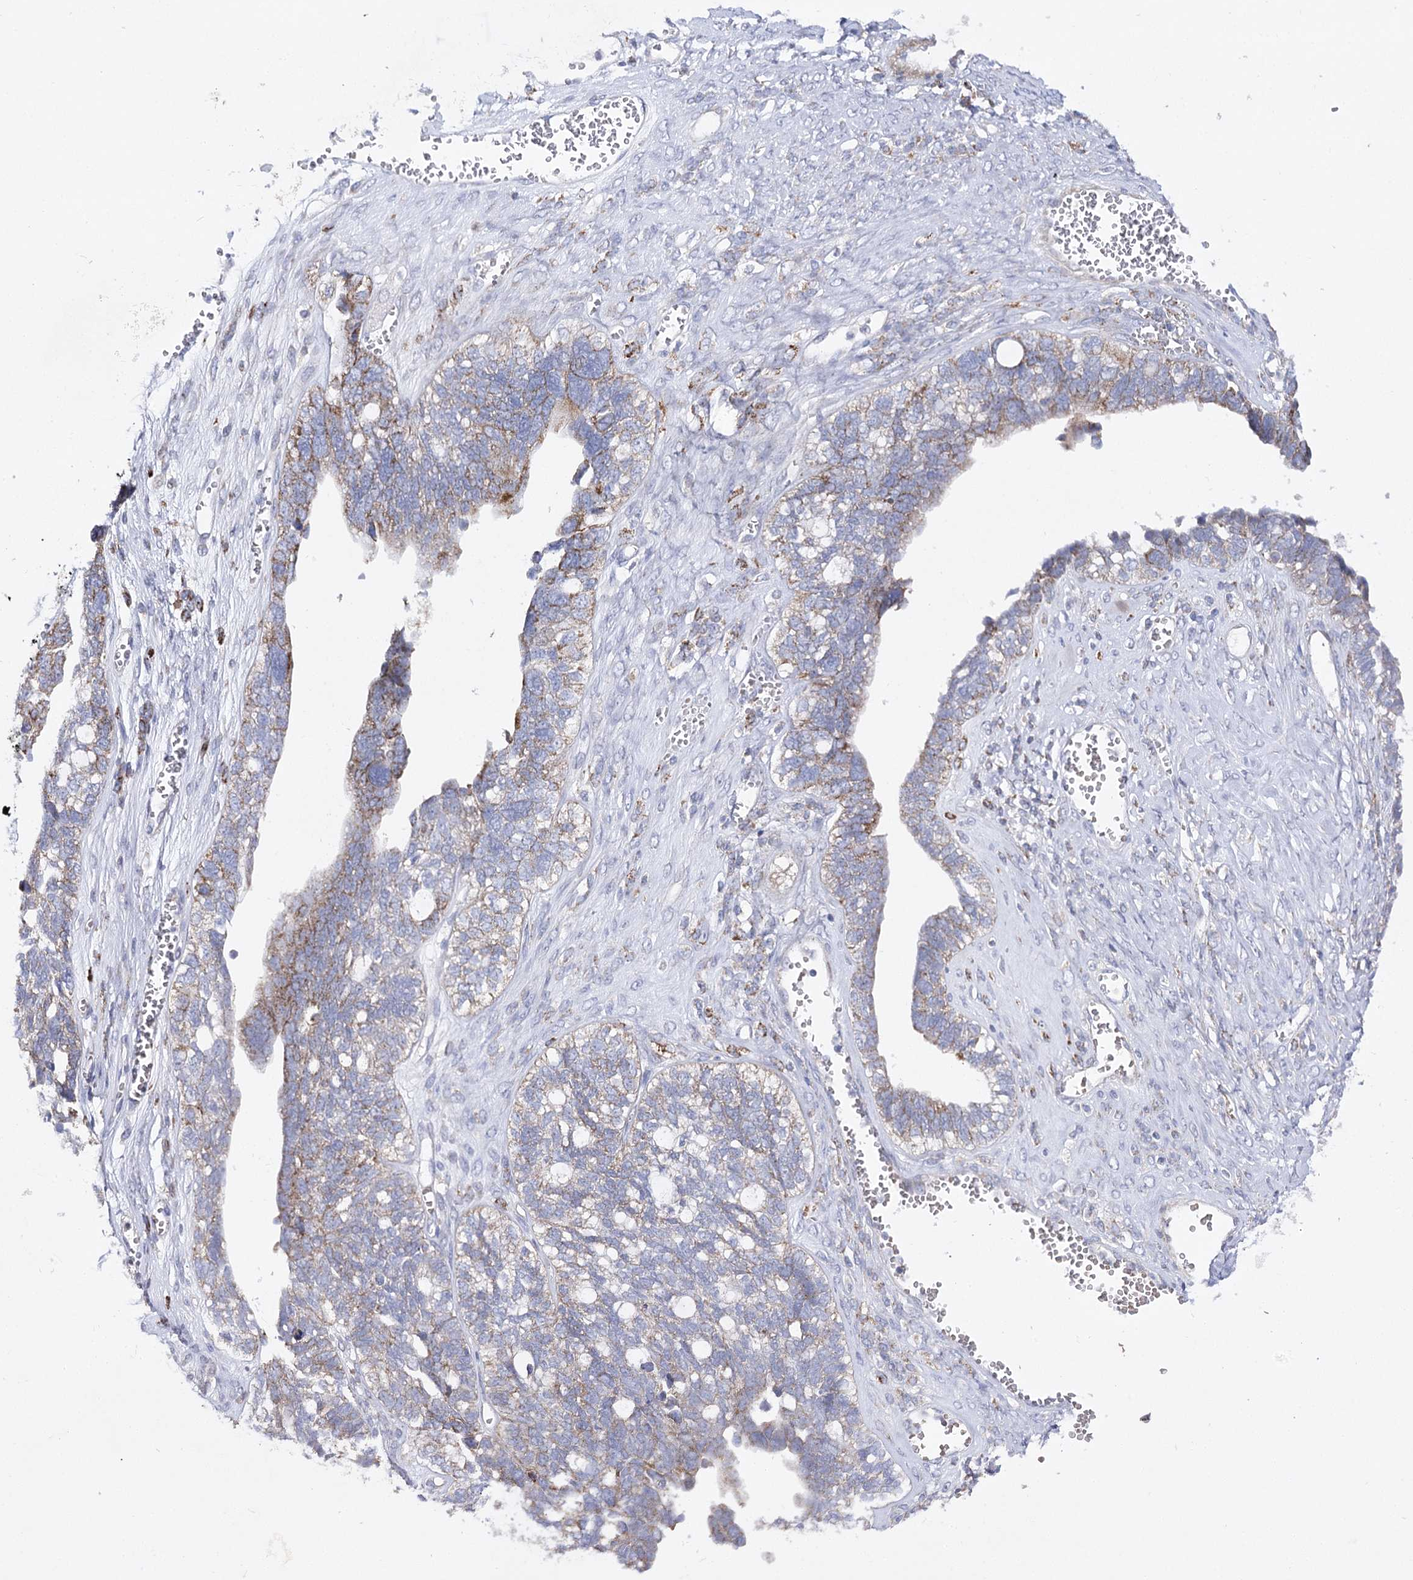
{"staining": {"intensity": "moderate", "quantity": "25%-75%", "location": "cytoplasmic/membranous"}, "tissue": "ovarian cancer", "cell_type": "Tumor cells", "image_type": "cancer", "snomed": [{"axis": "morphology", "description": "Cystadenocarcinoma, serous, NOS"}, {"axis": "topography", "description": "Ovary"}], "caption": "Protein expression analysis of human ovarian cancer reveals moderate cytoplasmic/membranous positivity in about 25%-75% of tumor cells.", "gene": "COX15", "patient": {"sex": "female", "age": 79}}